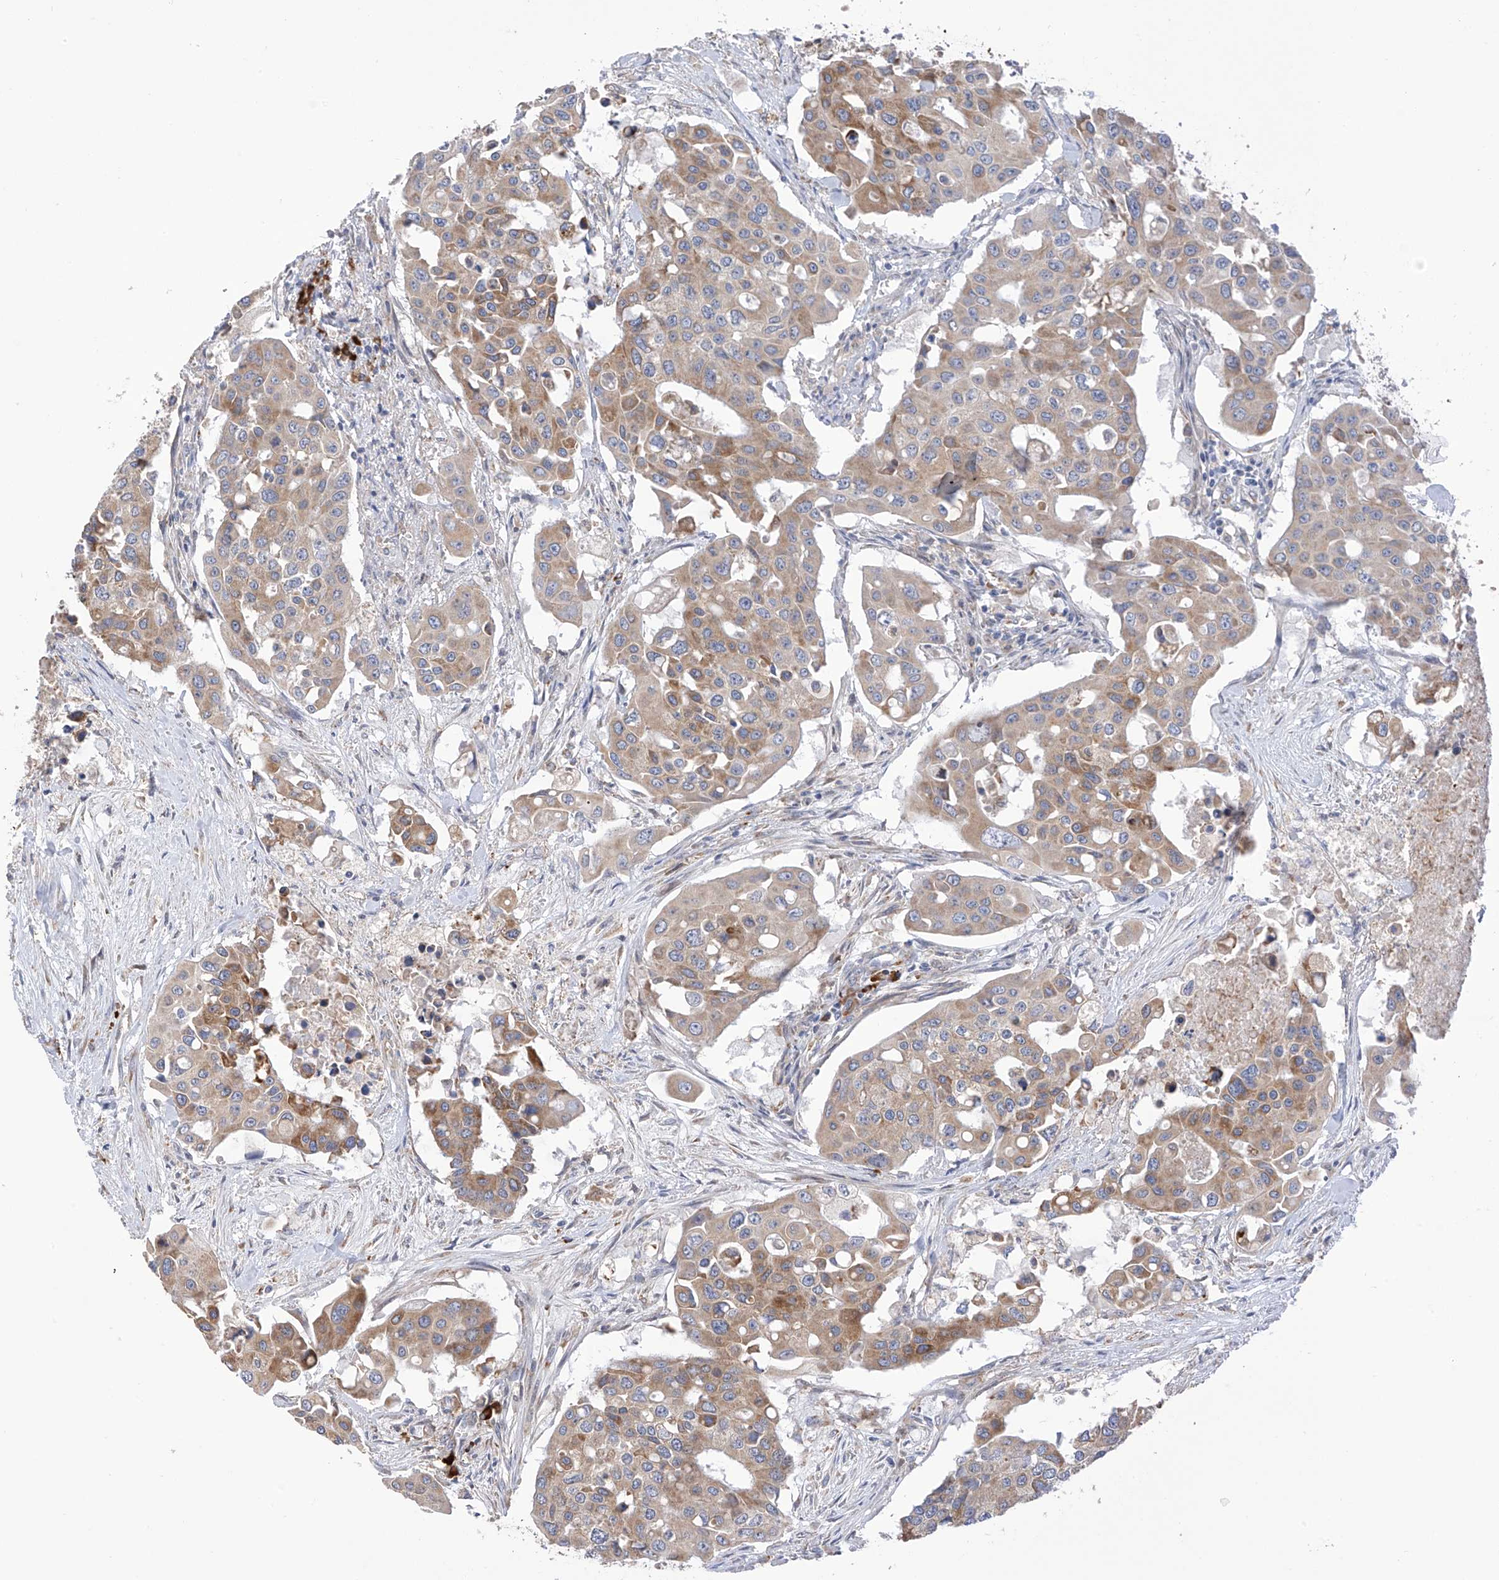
{"staining": {"intensity": "weak", "quantity": ">75%", "location": "cytoplasmic/membranous"}, "tissue": "colorectal cancer", "cell_type": "Tumor cells", "image_type": "cancer", "snomed": [{"axis": "morphology", "description": "Adenocarcinoma, NOS"}, {"axis": "topography", "description": "Colon"}], "caption": "Colorectal cancer (adenocarcinoma) was stained to show a protein in brown. There is low levels of weak cytoplasmic/membranous staining in about >75% of tumor cells.", "gene": "REC8", "patient": {"sex": "male", "age": 77}}